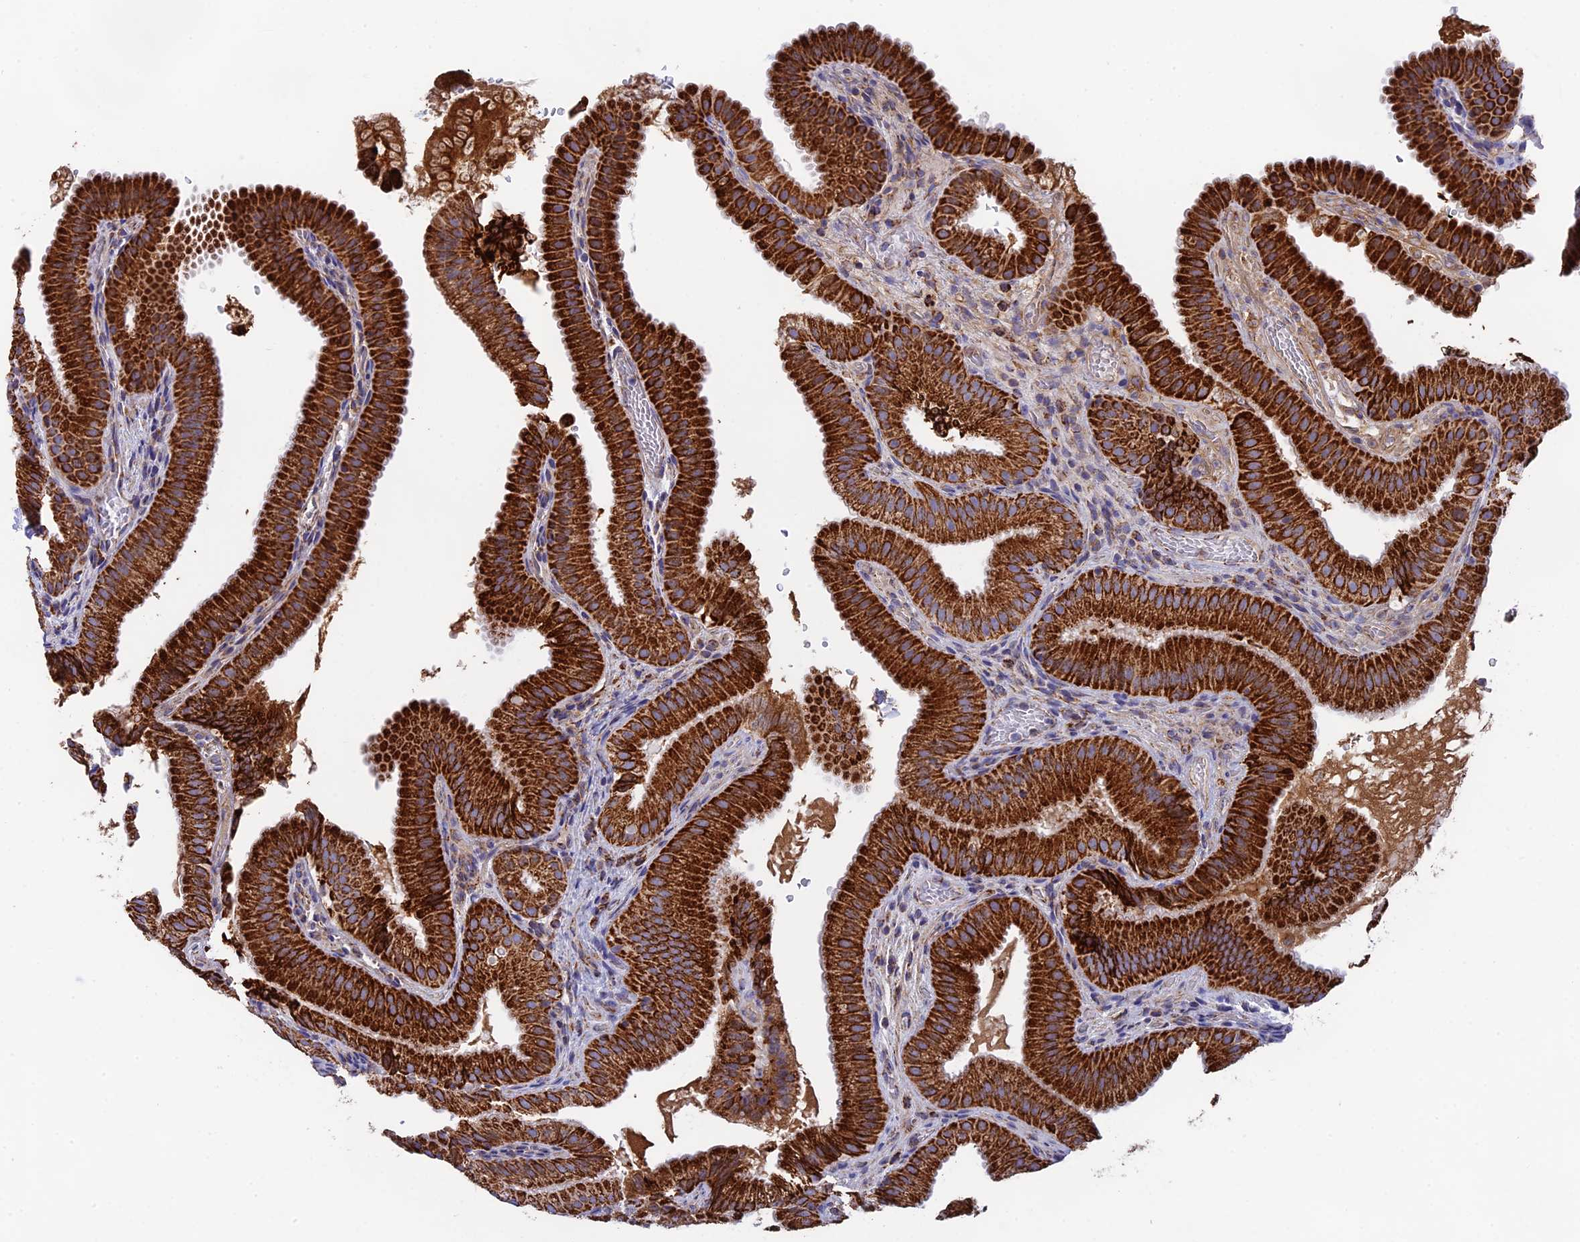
{"staining": {"intensity": "strong", "quantity": ">75%", "location": "cytoplasmic/membranous"}, "tissue": "gallbladder", "cell_type": "Glandular cells", "image_type": "normal", "snomed": [{"axis": "morphology", "description": "Normal tissue, NOS"}, {"axis": "topography", "description": "Gallbladder"}], "caption": "This photomicrograph displays unremarkable gallbladder stained with immunohistochemistry (IHC) to label a protein in brown. The cytoplasmic/membranous of glandular cells show strong positivity for the protein. Nuclei are counter-stained blue.", "gene": "NDUFA5", "patient": {"sex": "female", "age": 30}}